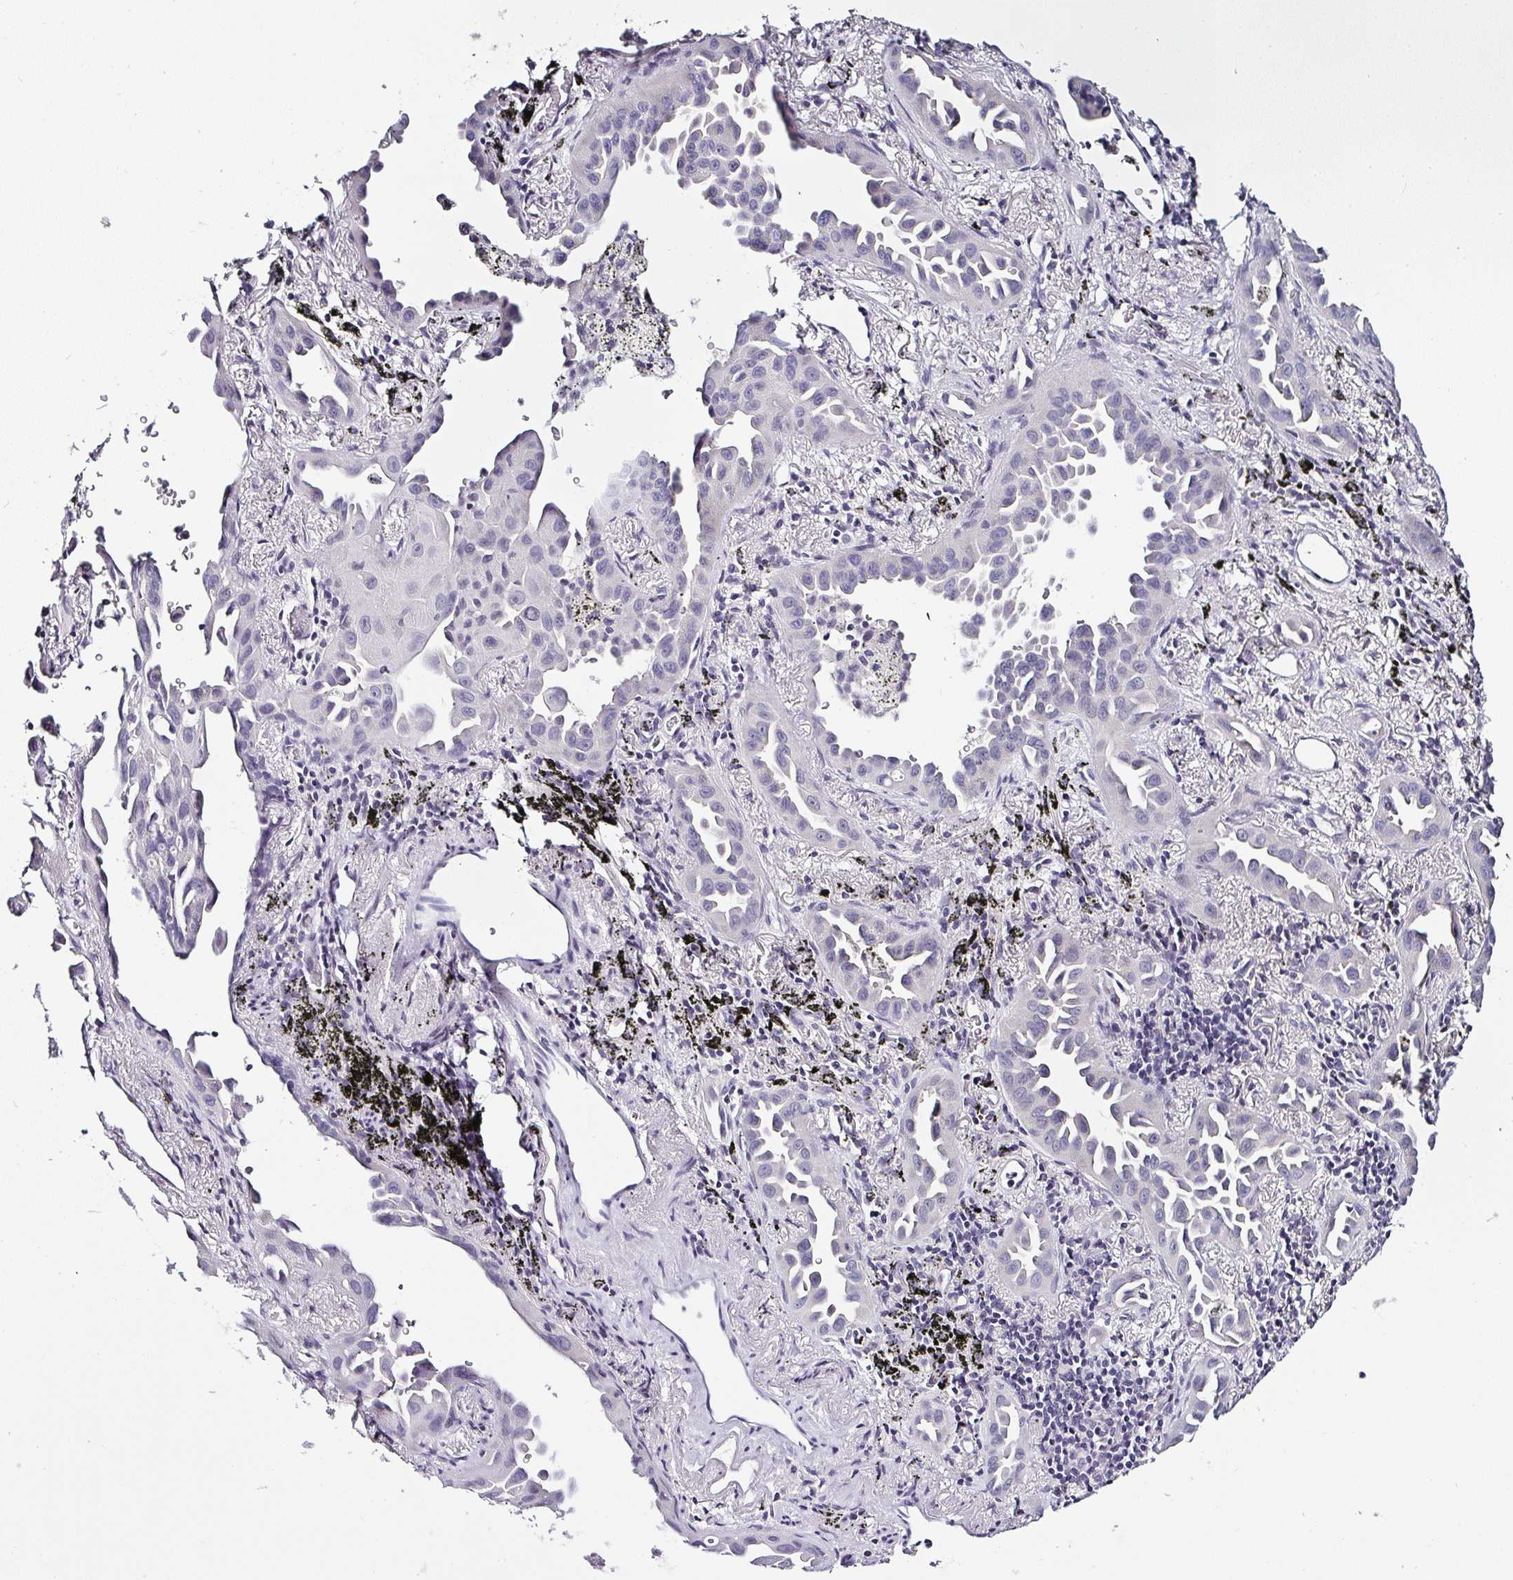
{"staining": {"intensity": "negative", "quantity": "none", "location": "none"}, "tissue": "lung cancer", "cell_type": "Tumor cells", "image_type": "cancer", "snomed": [{"axis": "morphology", "description": "Adenocarcinoma, NOS"}, {"axis": "topography", "description": "Lung"}], "caption": "Immunohistochemistry (IHC) of human adenocarcinoma (lung) demonstrates no expression in tumor cells.", "gene": "SERPINB3", "patient": {"sex": "male", "age": 68}}